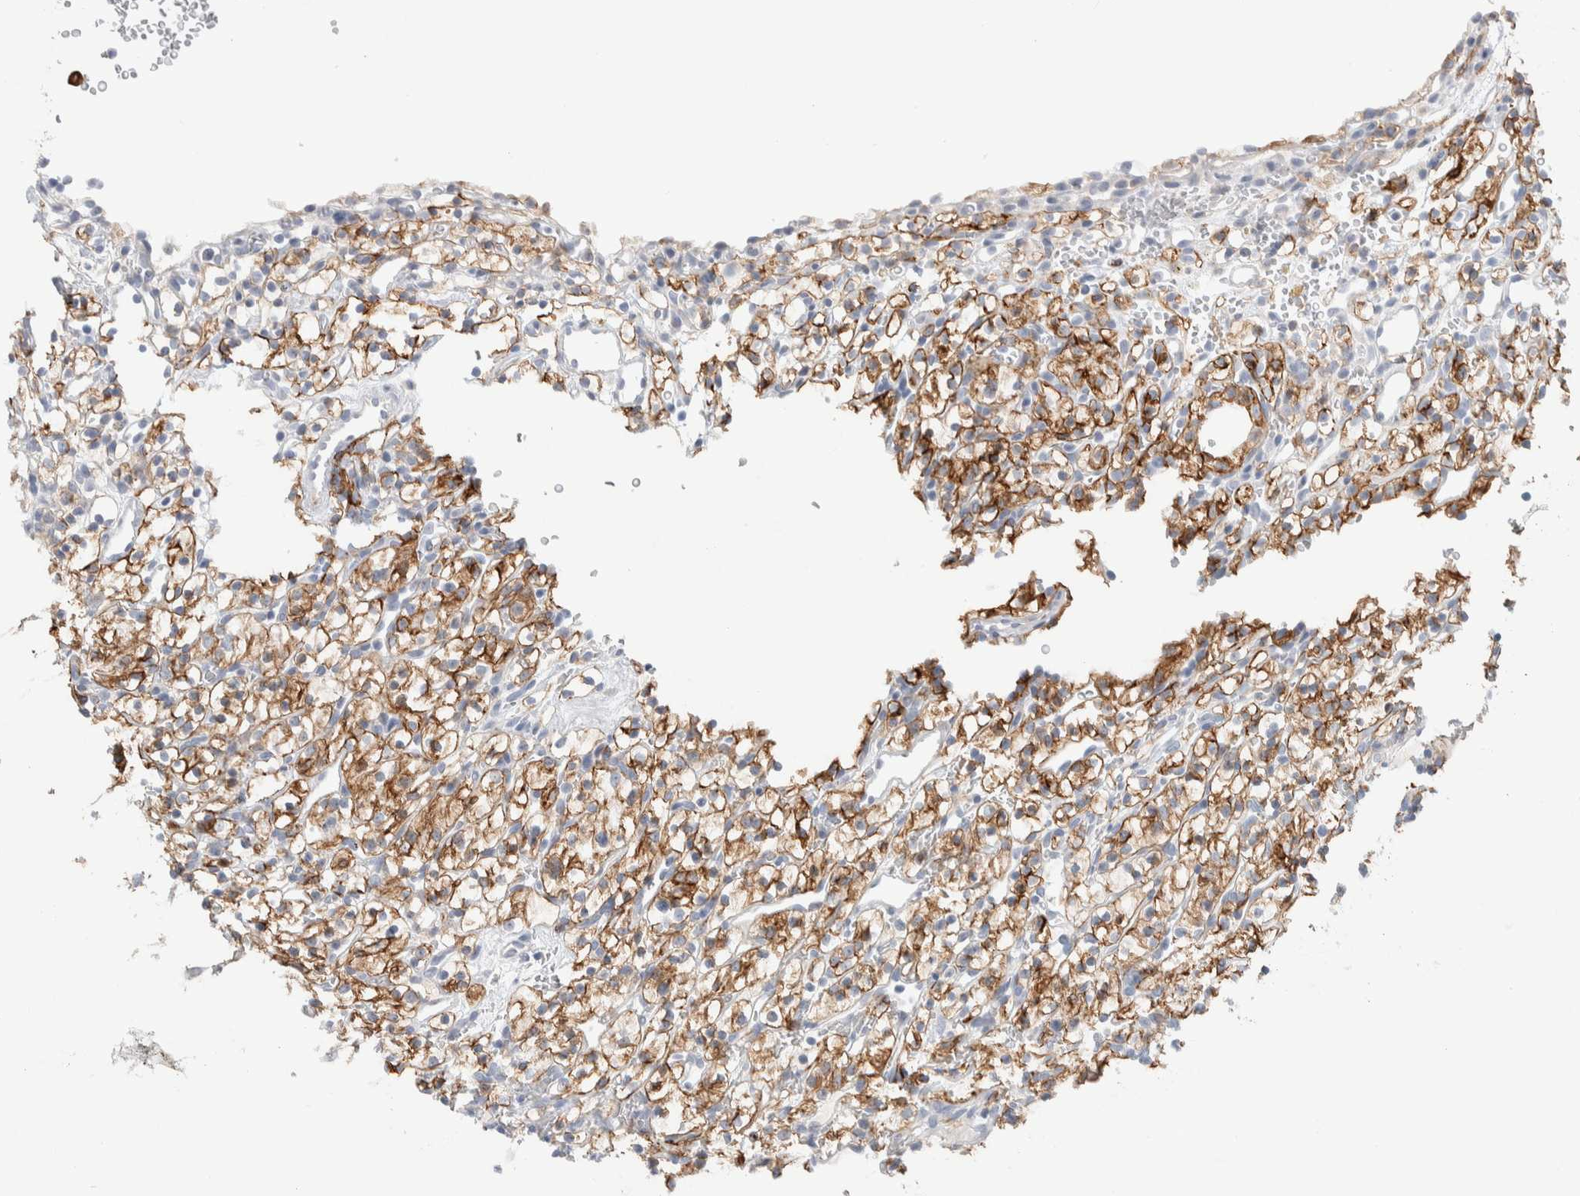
{"staining": {"intensity": "moderate", "quantity": ">75%", "location": "cytoplasmic/membranous"}, "tissue": "renal cancer", "cell_type": "Tumor cells", "image_type": "cancer", "snomed": [{"axis": "morphology", "description": "Adenocarcinoma, NOS"}, {"axis": "topography", "description": "Kidney"}], "caption": "Protein staining reveals moderate cytoplasmic/membranous staining in about >75% of tumor cells in renal cancer. (Stains: DAB in brown, nuclei in blue, Microscopy: brightfield microscopy at high magnification).", "gene": "C1orf112", "patient": {"sex": "female", "age": 57}}